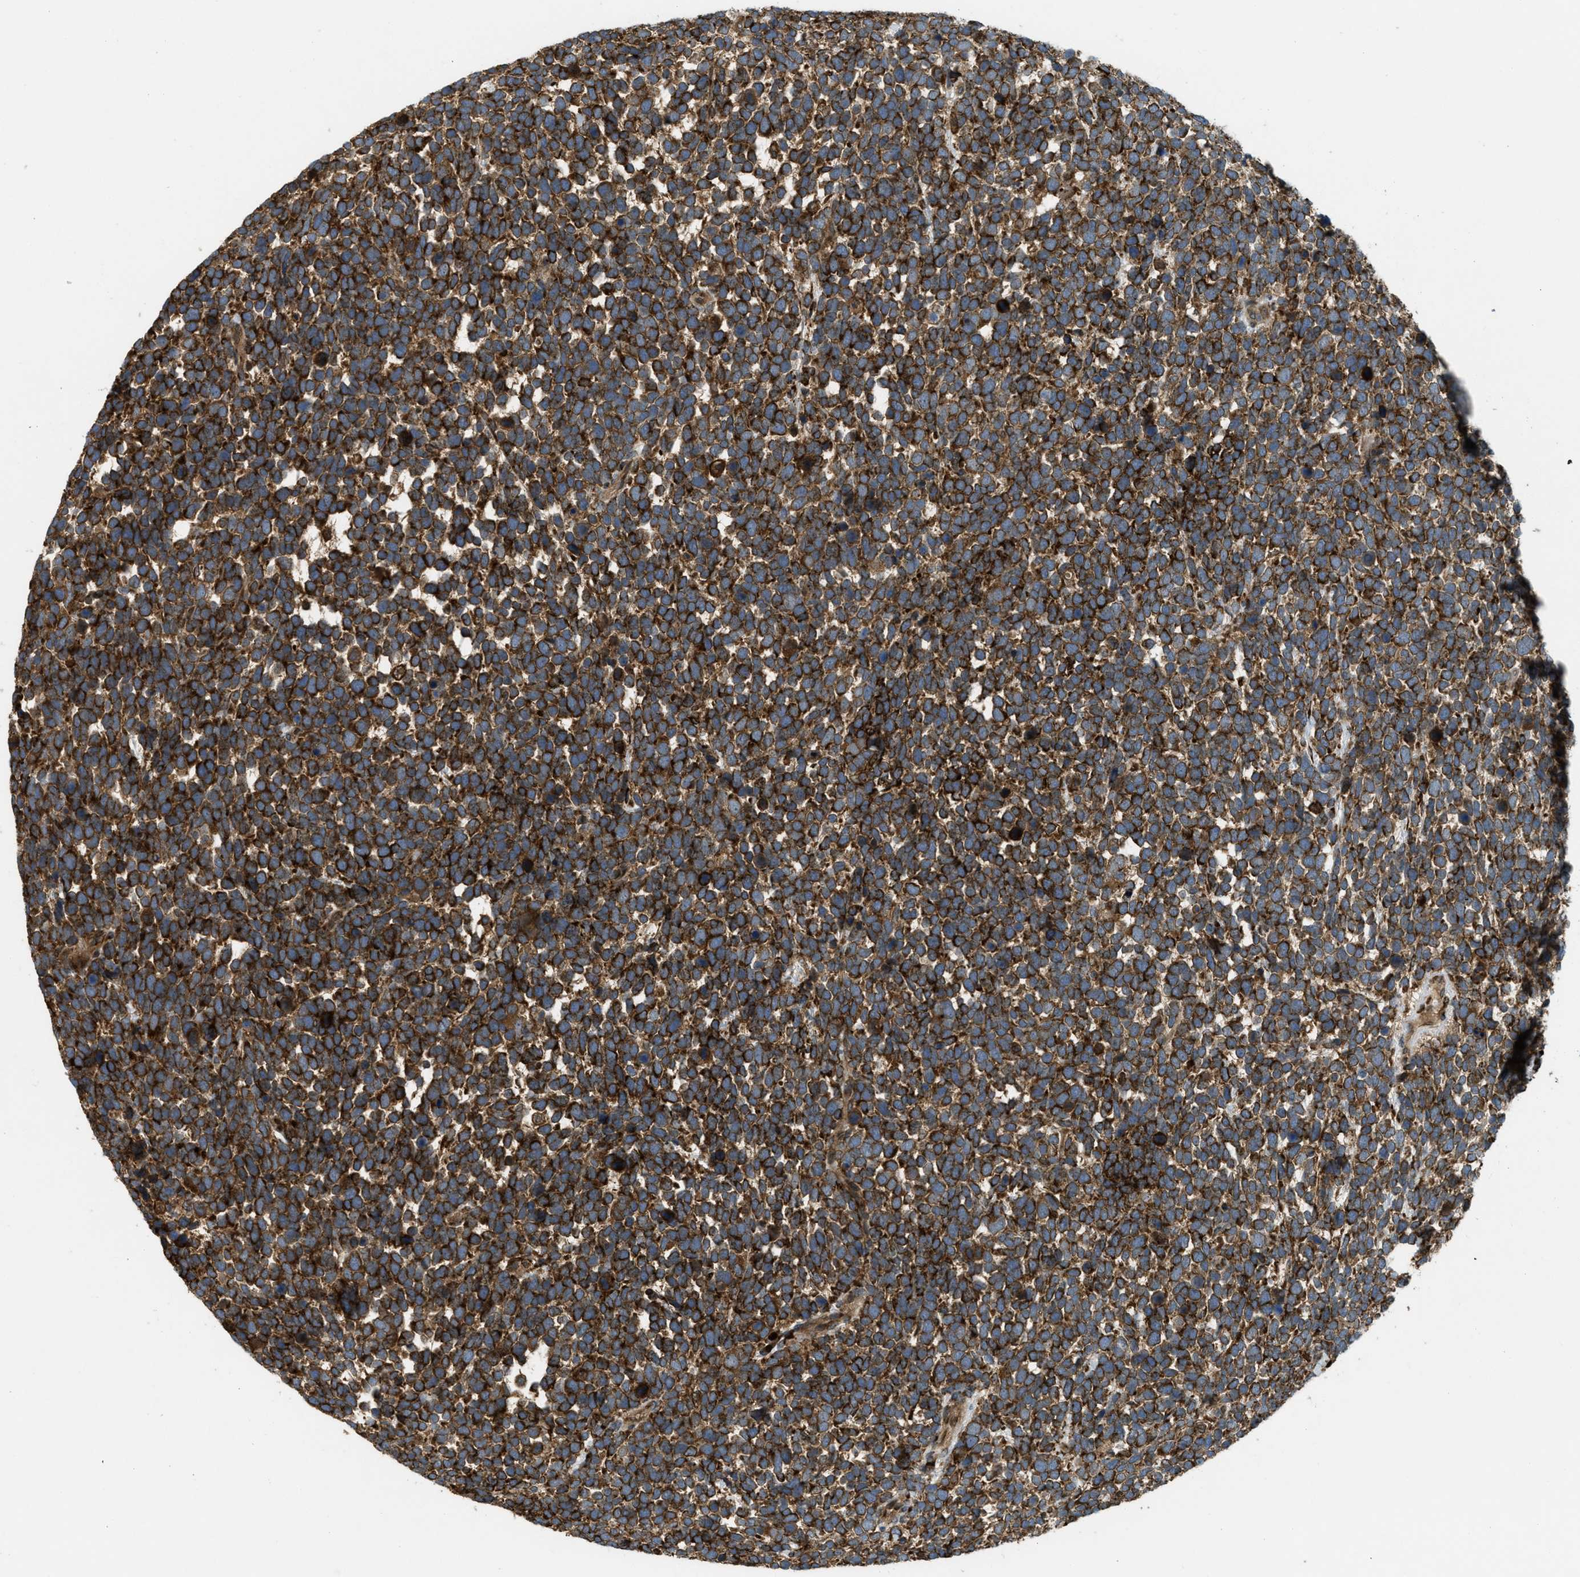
{"staining": {"intensity": "strong", "quantity": ">75%", "location": "cytoplasmic/membranous"}, "tissue": "urothelial cancer", "cell_type": "Tumor cells", "image_type": "cancer", "snomed": [{"axis": "morphology", "description": "Urothelial carcinoma, High grade"}, {"axis": "topography", "description": "Urinary bladder"}], "caption": "Immunohistochemical staining of urothelial carcinoma (high-grade) exhibits strong cytoplasmic/membranous protein expression in about >75% of tumor cells.", "gene": "PCDH18", "patient": {"sex": "female", "age": 82}}